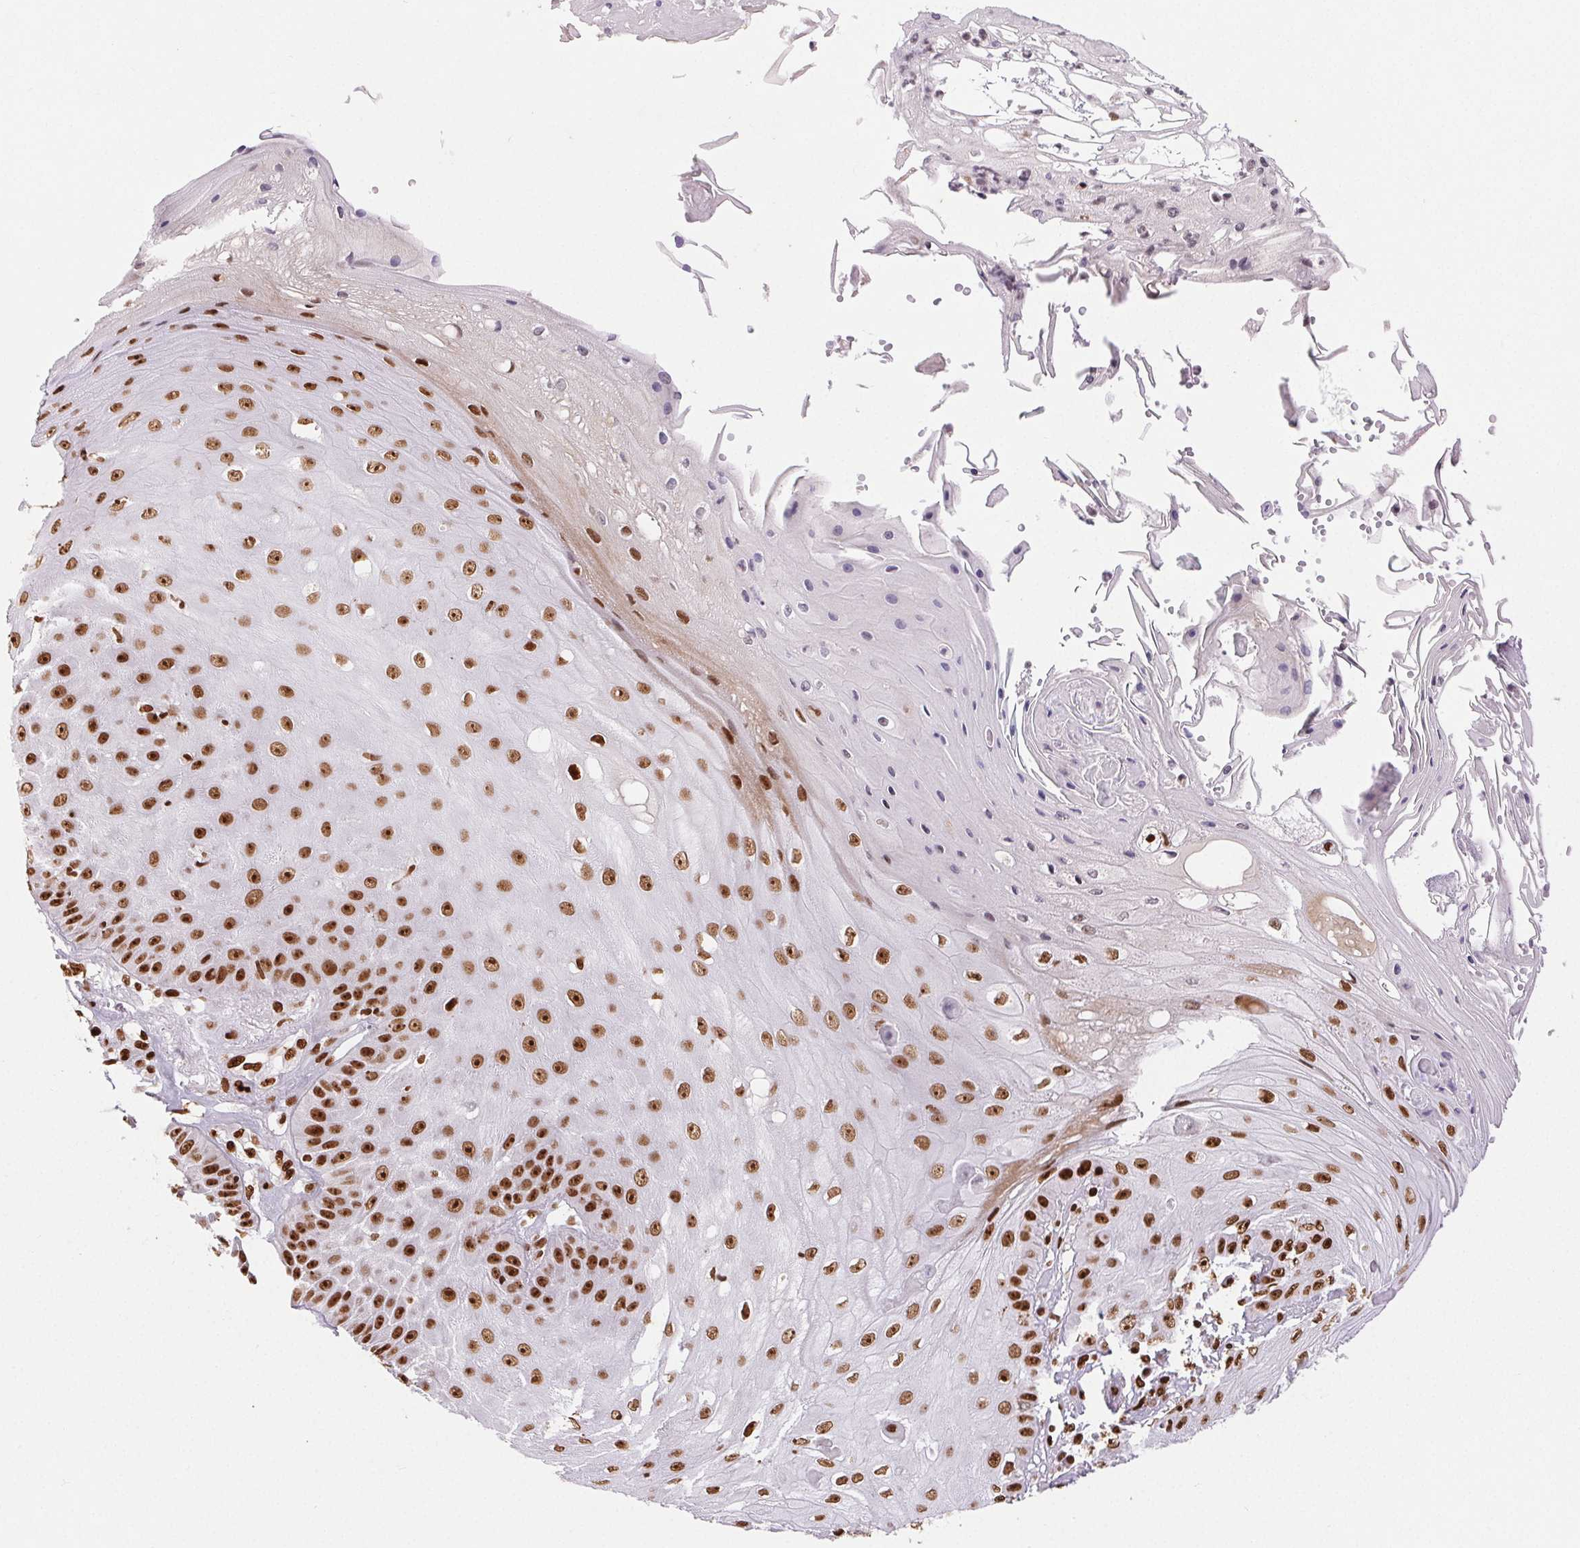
{"staining": {"intensity": "moderate", "quantity": ">75%", "location": "nuclear"}, "tissue": "skin cancer", "cell_type": "Tumor cells", "image_type": "cancer", "snomed": [{"axis": "morphology", "description": "Squamous cell carcinoma, NOS"}, {"axis": "topography", "description": "Skin"}], "caption": "Moderate nuclear protein staining is appreciated in about >75% of tumor cells in skin squamous cell carcinoma.", "gene": "ZNF80", "patient": {"sex": "male", "age": 70}}